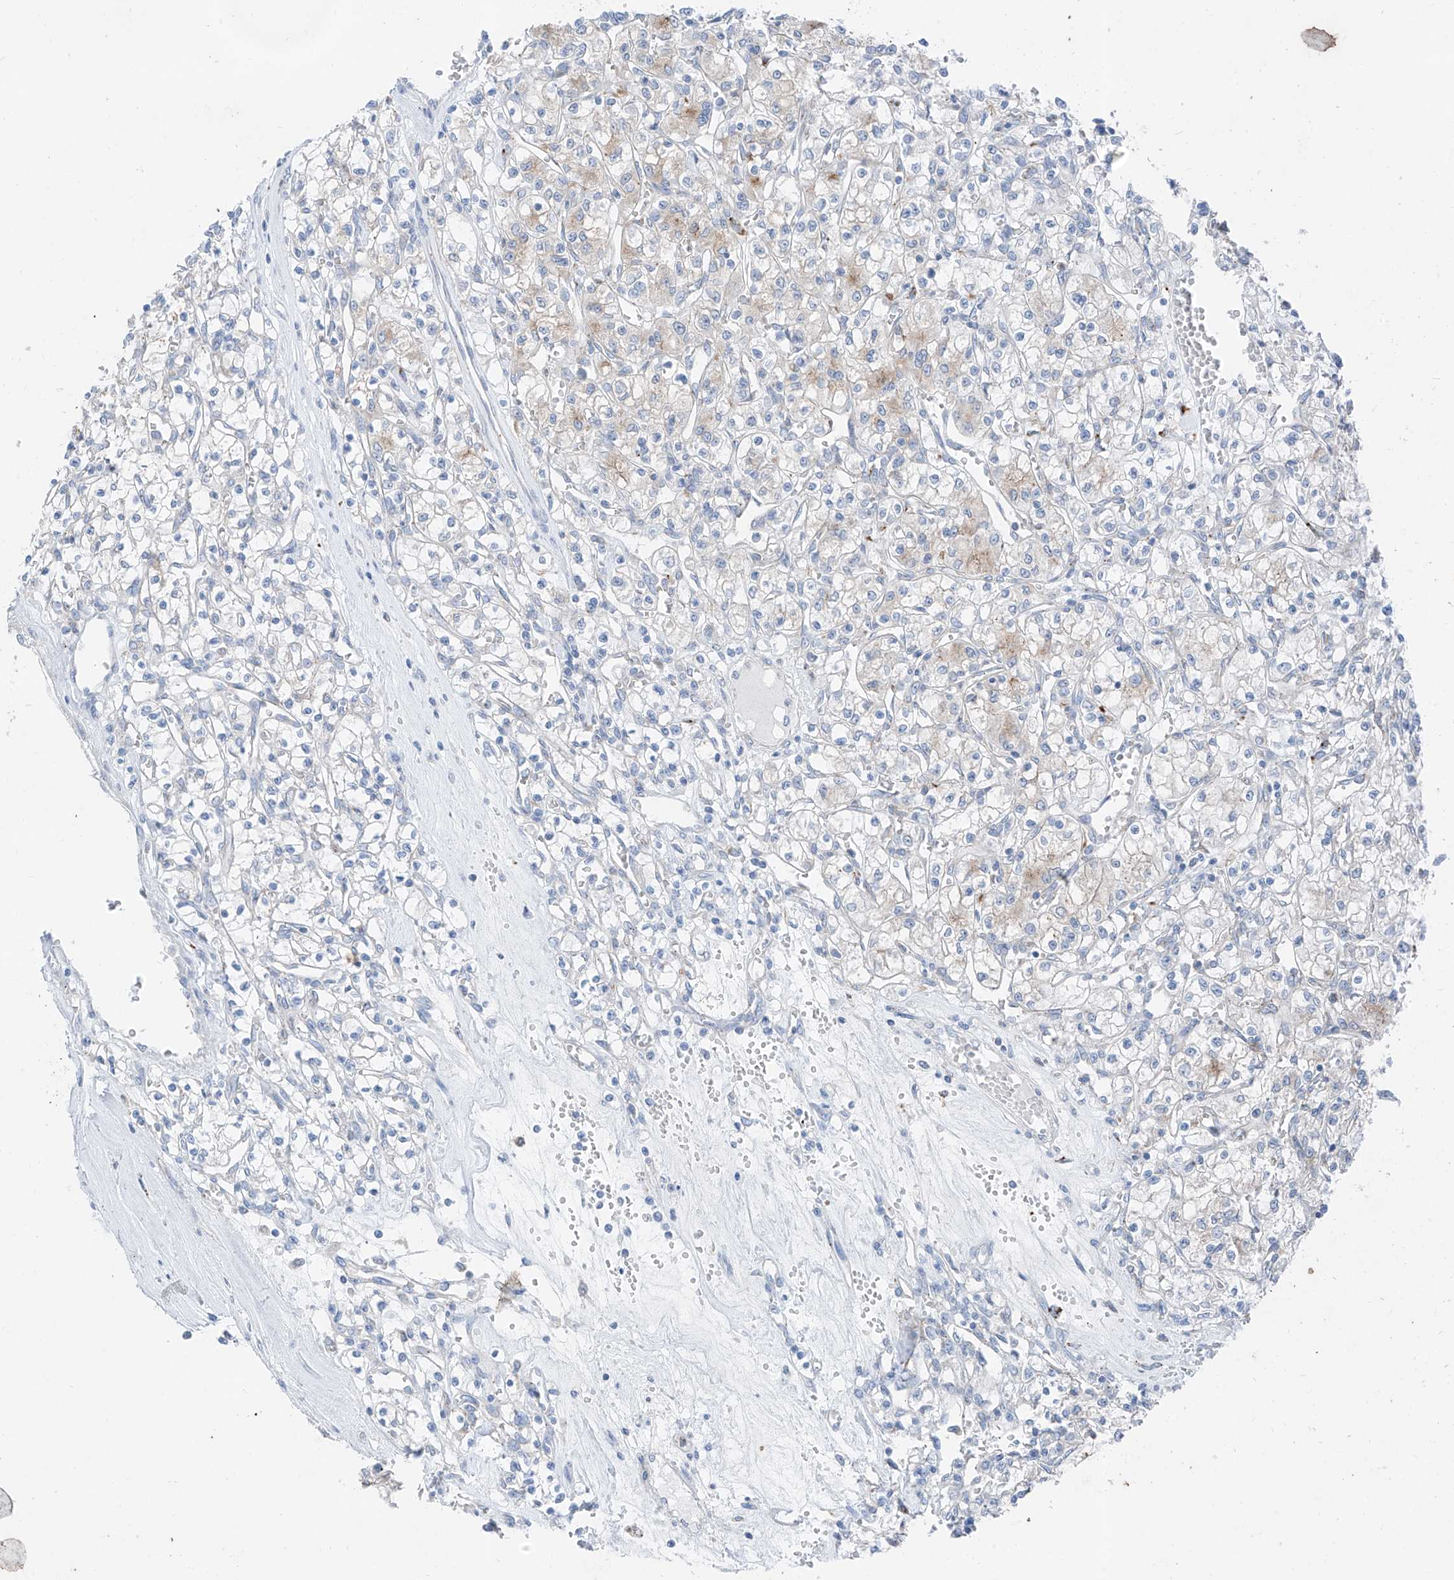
{"staining": {"intensity": "weak", "quantity": "<25%", "location": "cytoplasmic/membranous"}, "tissue": "renal cancer", "cell_type": "Tumor cells", "image_type": "cancer", "snomed": [{"axis": "morphology", "description": "Adenocarcinoma, NOS"}, {"axis": "topography", "description": "Kidney"}], "caption": "A high-resolution micrograph shows IHC staining of adenocarcinoma (renal), which displays no significant staining in tumor cells. (DAB immunohistochemistry with hematoxylin counter stain).", "gene": "GPR137C", "patient": {"sex": "female", "age": 59}}